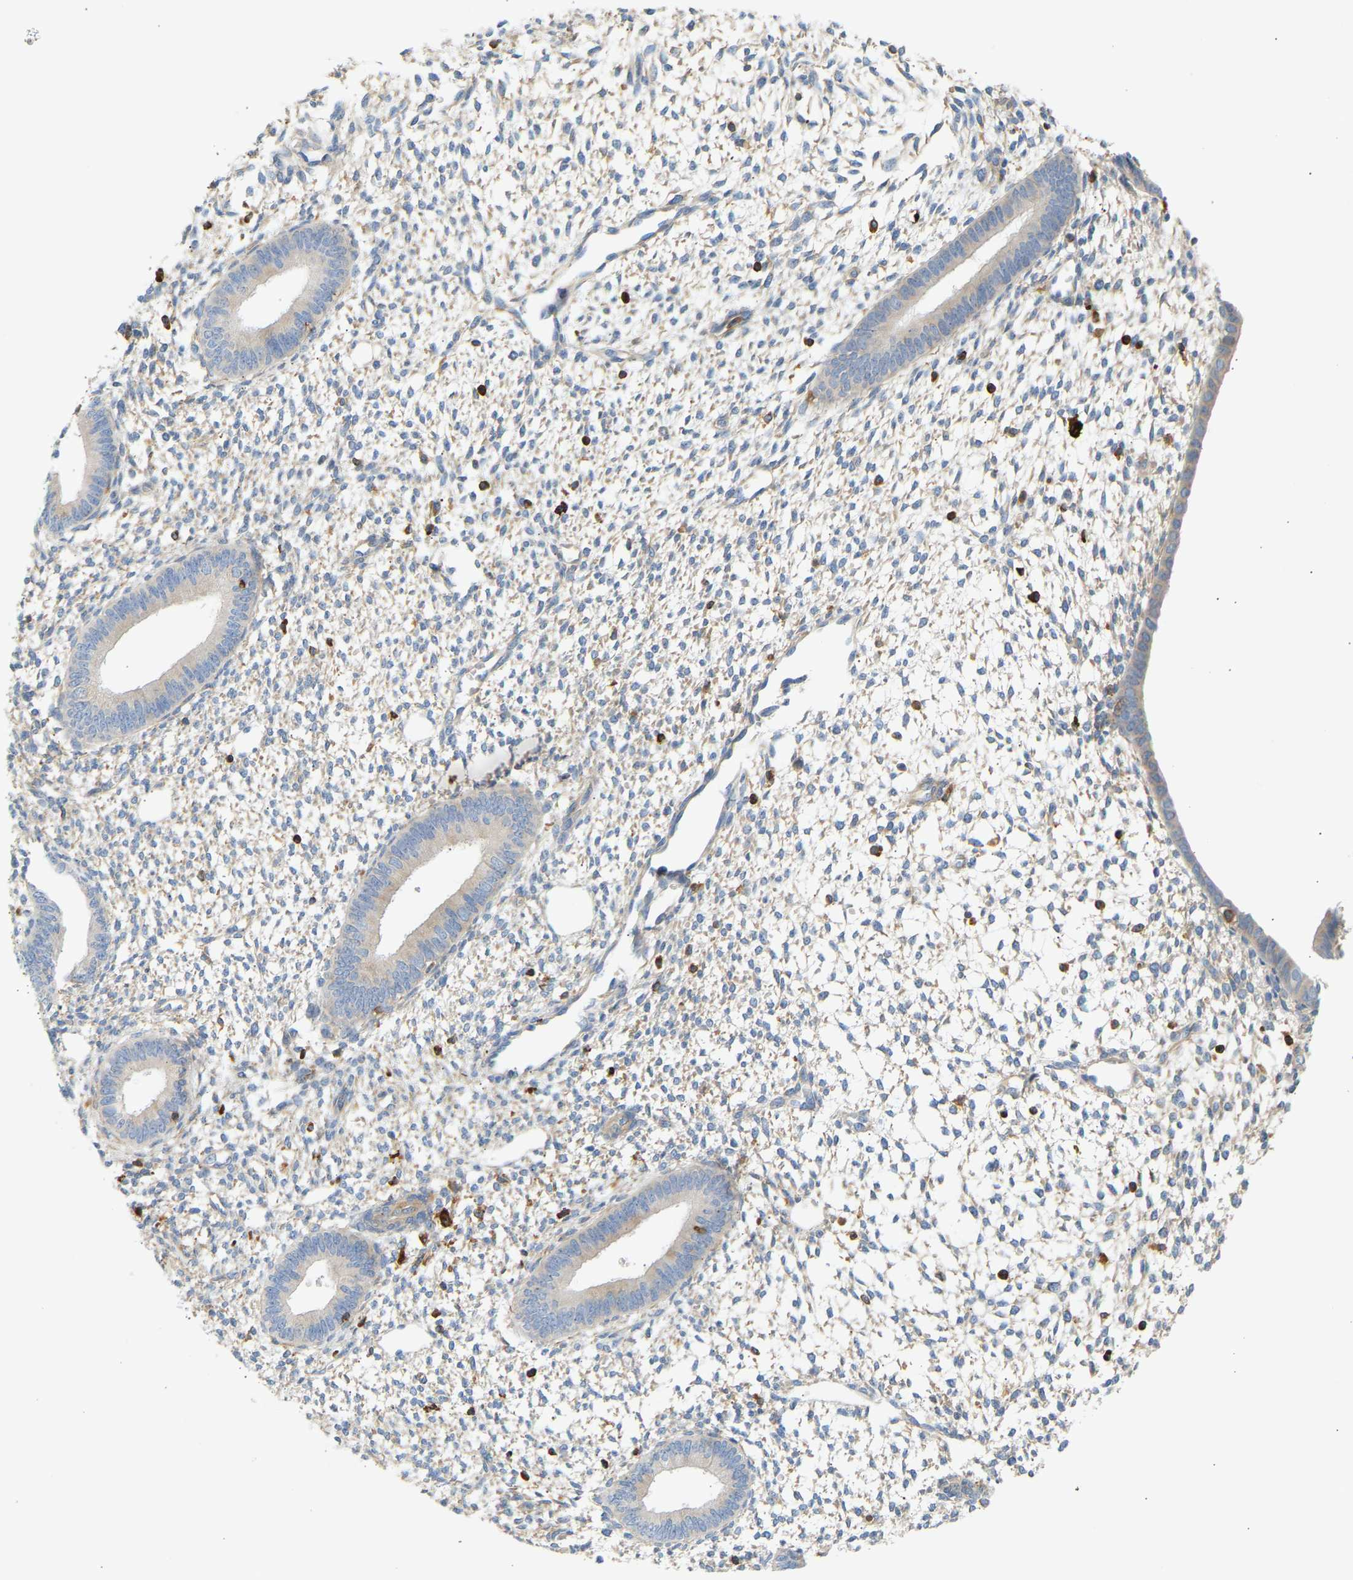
{"staining": {"intensity": "weak", "quantity": "25%-75%", "location": "cytoplasmic/membranous"}, "tissue": "endometrium", "cell_type": "Cells in endometrial stroma", "image_type": "normal", "snomed": [{"axis": "morphology", "description": "Normal tissue, NOS"}, {"axis": "topography", "description": "Endometrium"}], "caption": "Cells in endometrial stroma display weak cytoplasmic/membranous positivity in about 25%-75% of cells in unremarkable endometrium. The protein of interest is stained brown, and the nuclei are stained in blue (DAB IHC with brightfield microscopy, high magnification).", "gene": "FNBP1", "patient": {"sex": "female", "age": 46}}